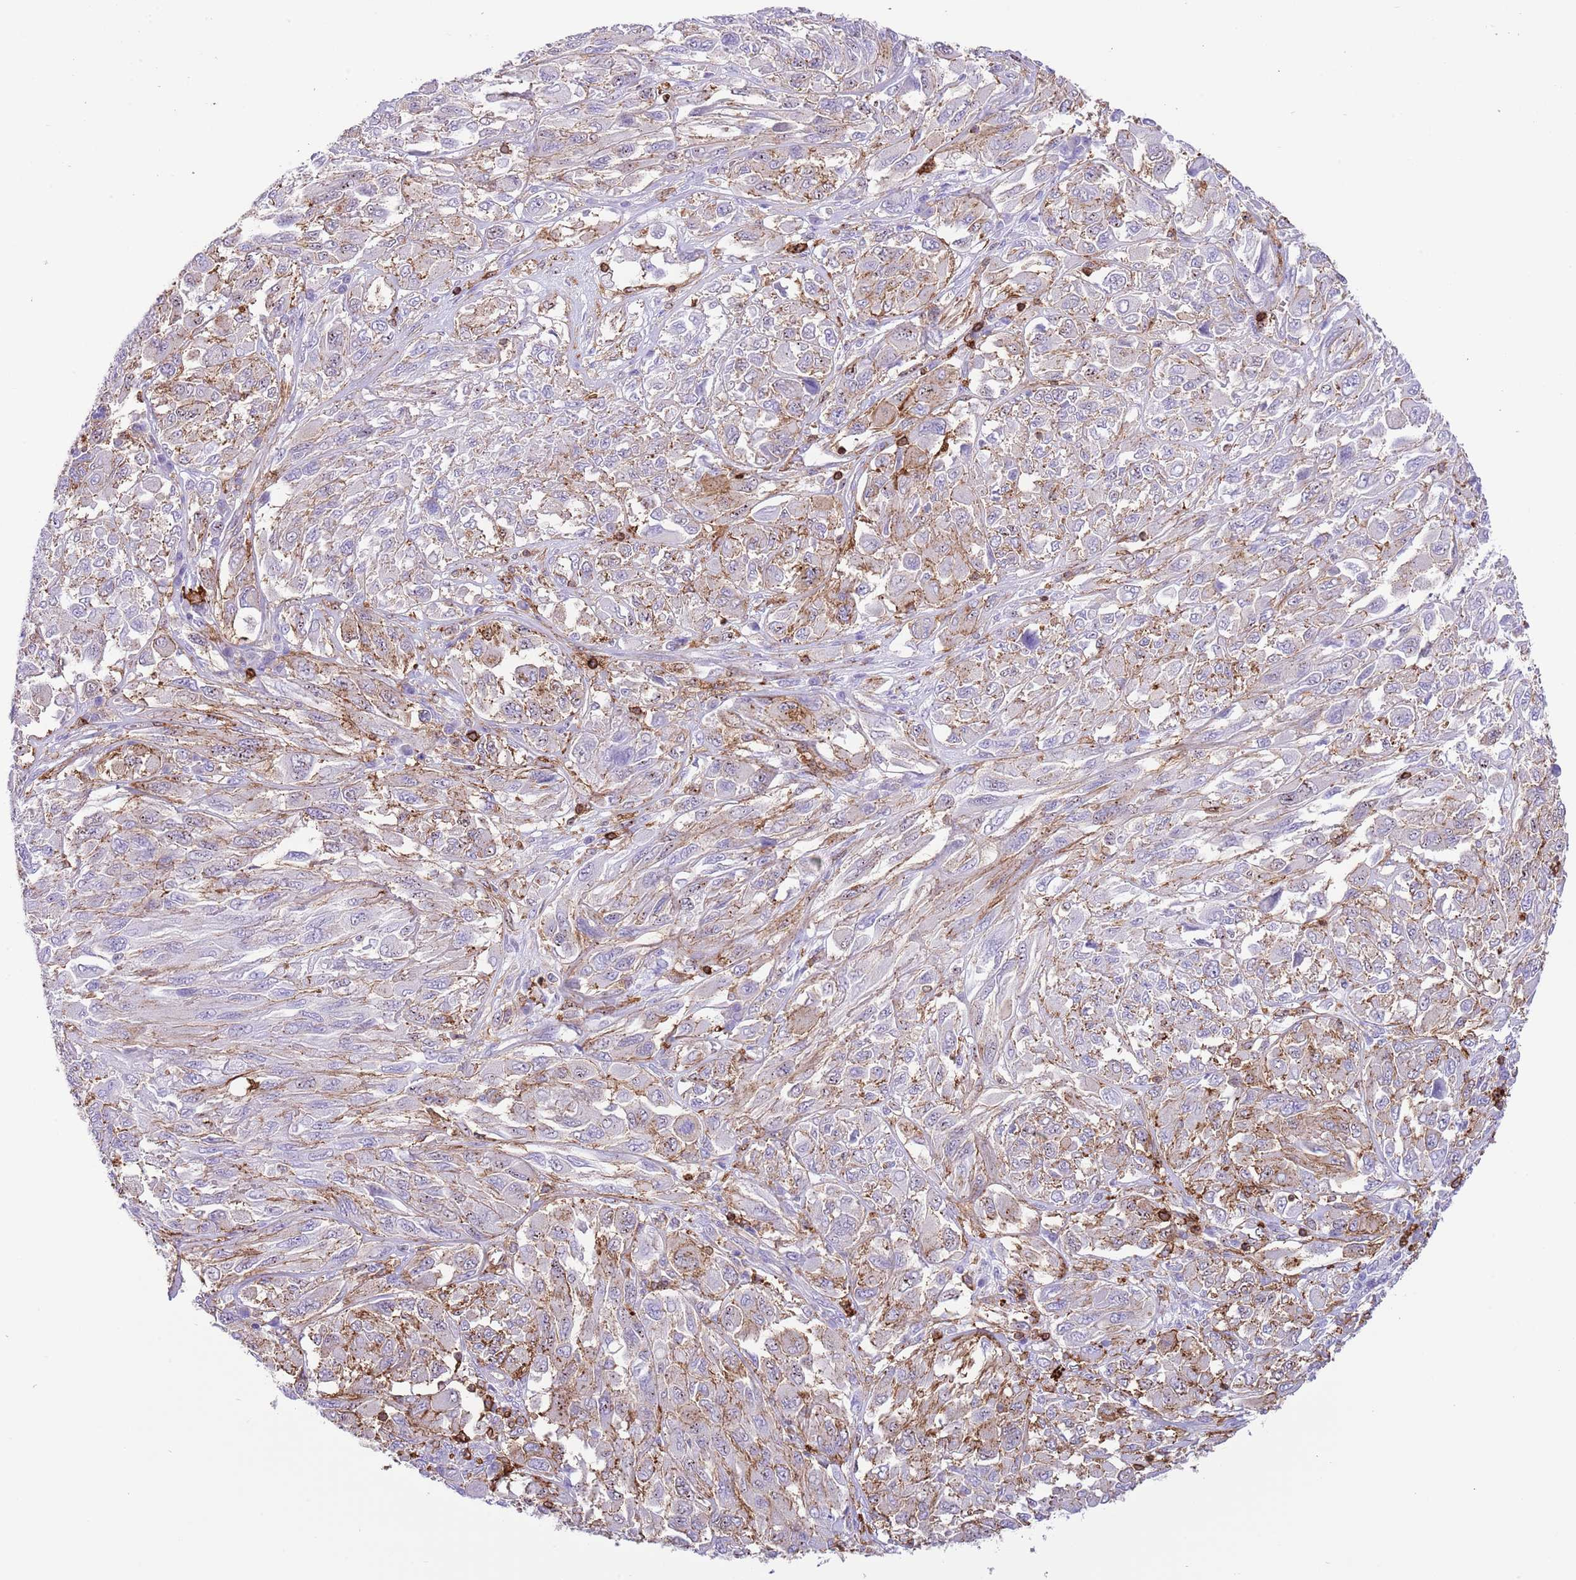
{"staining": {"intensity": "moderate", "quantity": "<25%", "location": "cytoplasmic/membranous"}, "tissue": "melanoma", "cell_type": "Tumor cells", "image_type": "cancer", "snomed": [{"axis": "morphology", "description": "Malignant melanoma, NOS"}, {"axis": "topography", "description": "Skin"}], "caption": "There is low levels of moderate cytoplasmic/membranous positivity in tumor cells of melanoma, as demonstrated by immunohistochemical staining (brown color).", "gene": "EFHD2", "patient": {"sex": "female", "age": 91}}